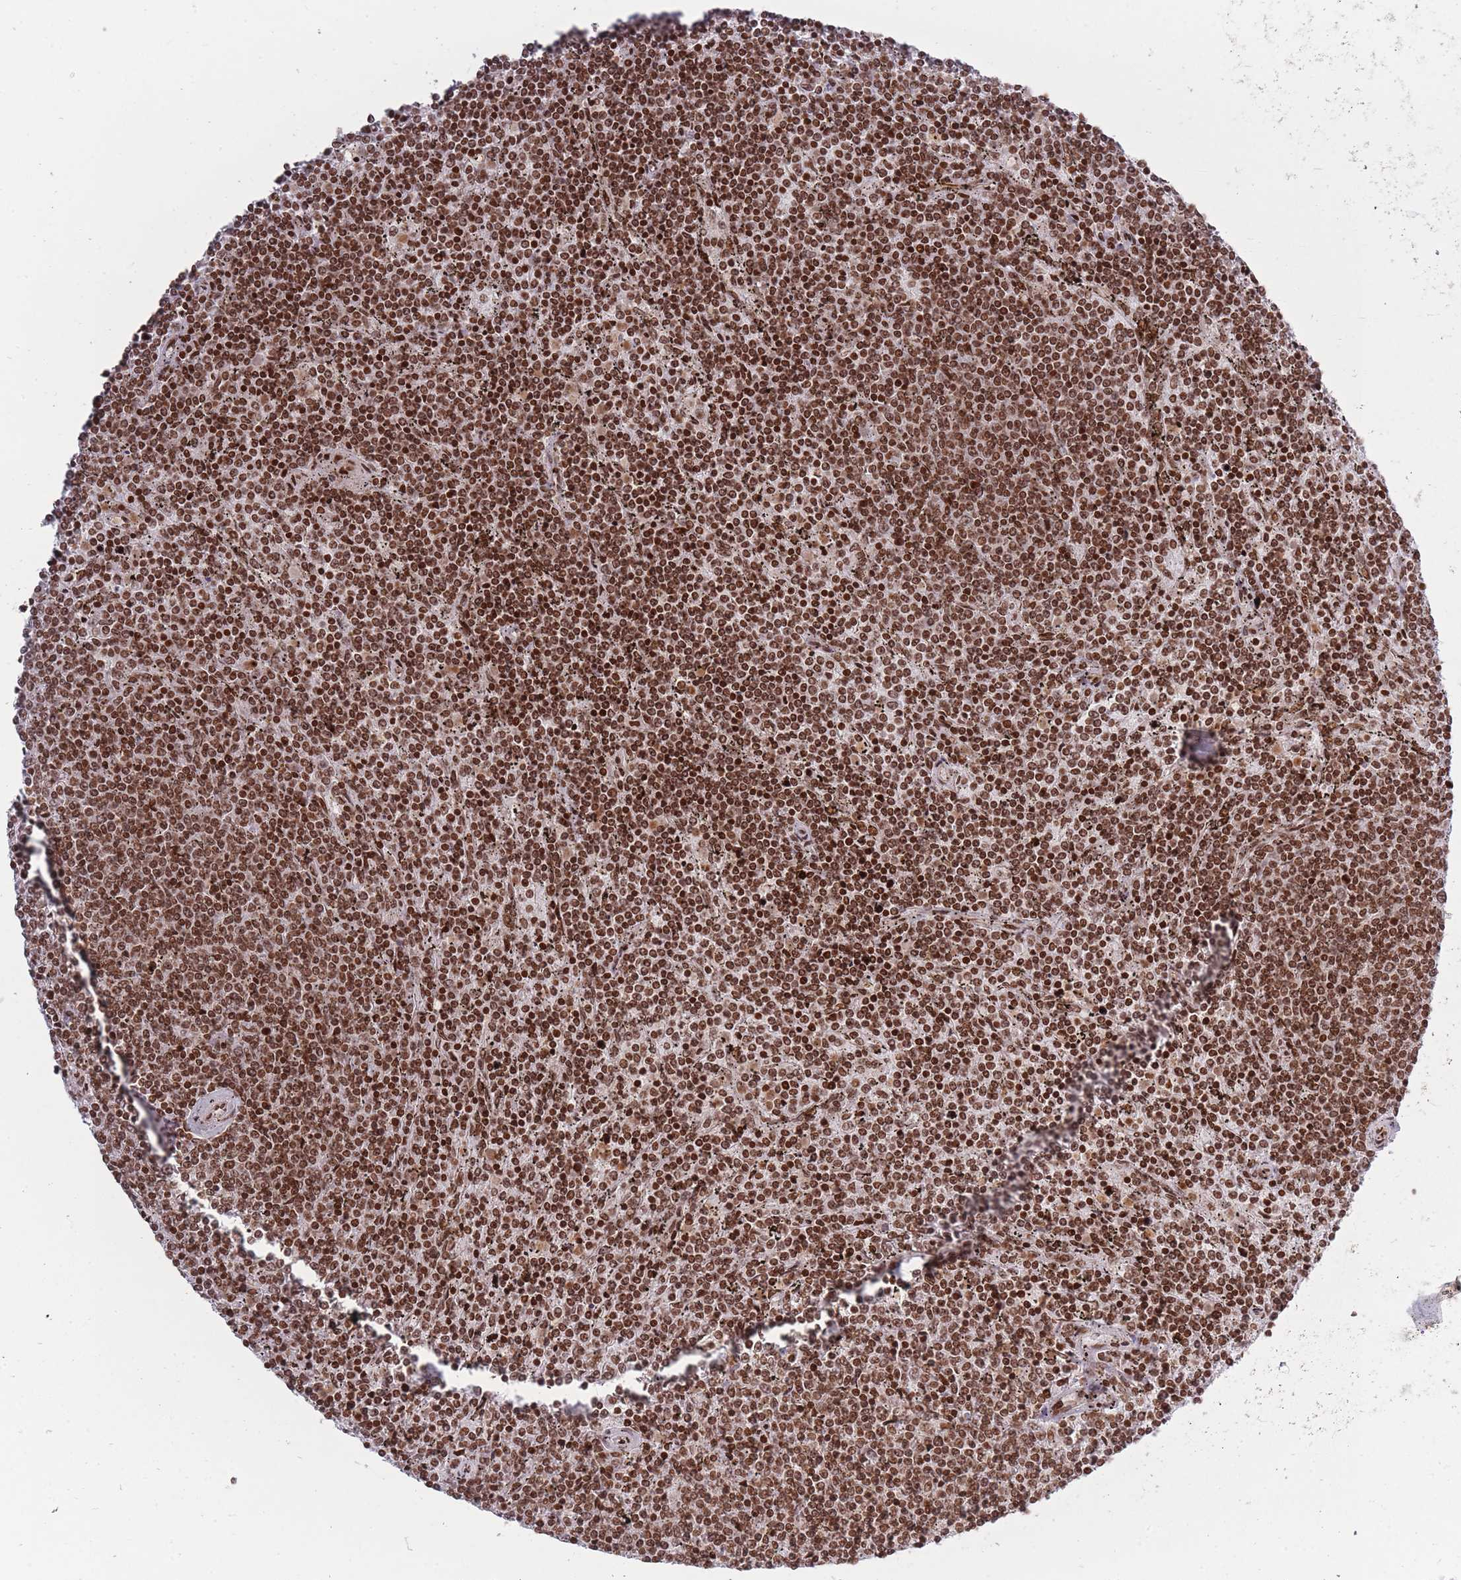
{"staining": {"intensity": "strong", "quantity": ">75%", "location": "nuclear"}, "tissue": "lymphoma", "cell_type": "Tumor cells", "image_type": "cancer", "snomed": [{"axis": "morphology", "description": "Malignant lymphoma, non-Hodgkin's type, Low grade"}, {"axis": "topography", "description": "Spleen"}], "caption": "IHC histopathology image of malignant lymphoma, non-Hodgkin's type (low-grade) stained for a protein (brown), which displays high levels of strong nuclear expression in approximately >75% of tumor cells.", "gene": "TMC6", "patient": {"sex": "female", "age": 50}}